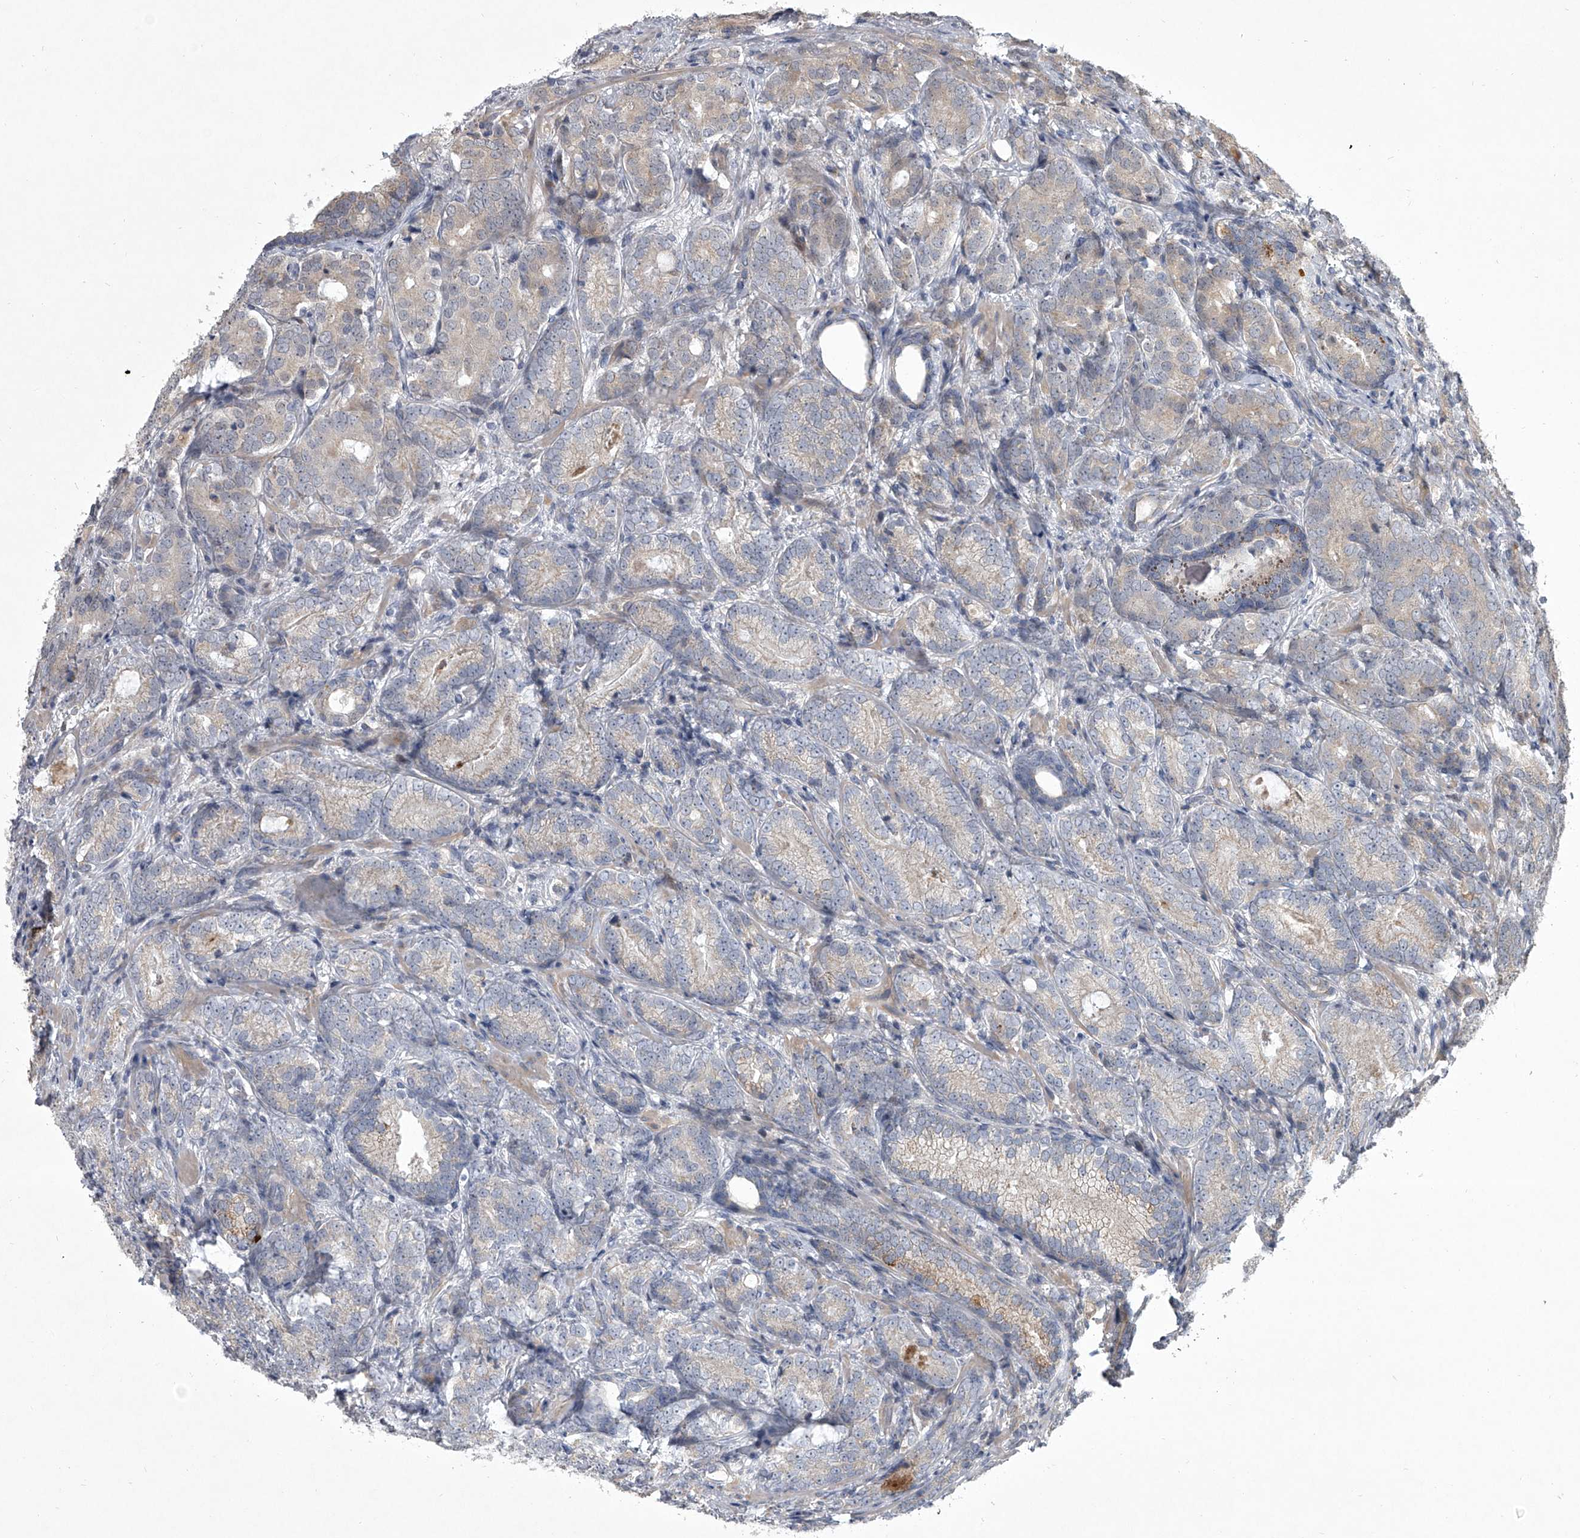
{"staining": {"intensity": "negative", "quantity": "none", "location": "none"}, "tissue": "prostate cancer", "cell_type": "Tumor cells", "image_type": "cancer", "snomed": [{"axis": "morphology", "description": "Adenocarcinoma, High grade"}, {"axis": "topography", "description": "Prostate"}], "caption": "This is a histopathology image of IHC staining of adenocarcinoma (high-grade) (prostate), which shows no expression in tumor cells.", "gene": "HEATR6", "patient": {"sex": "male", "age": 66}}